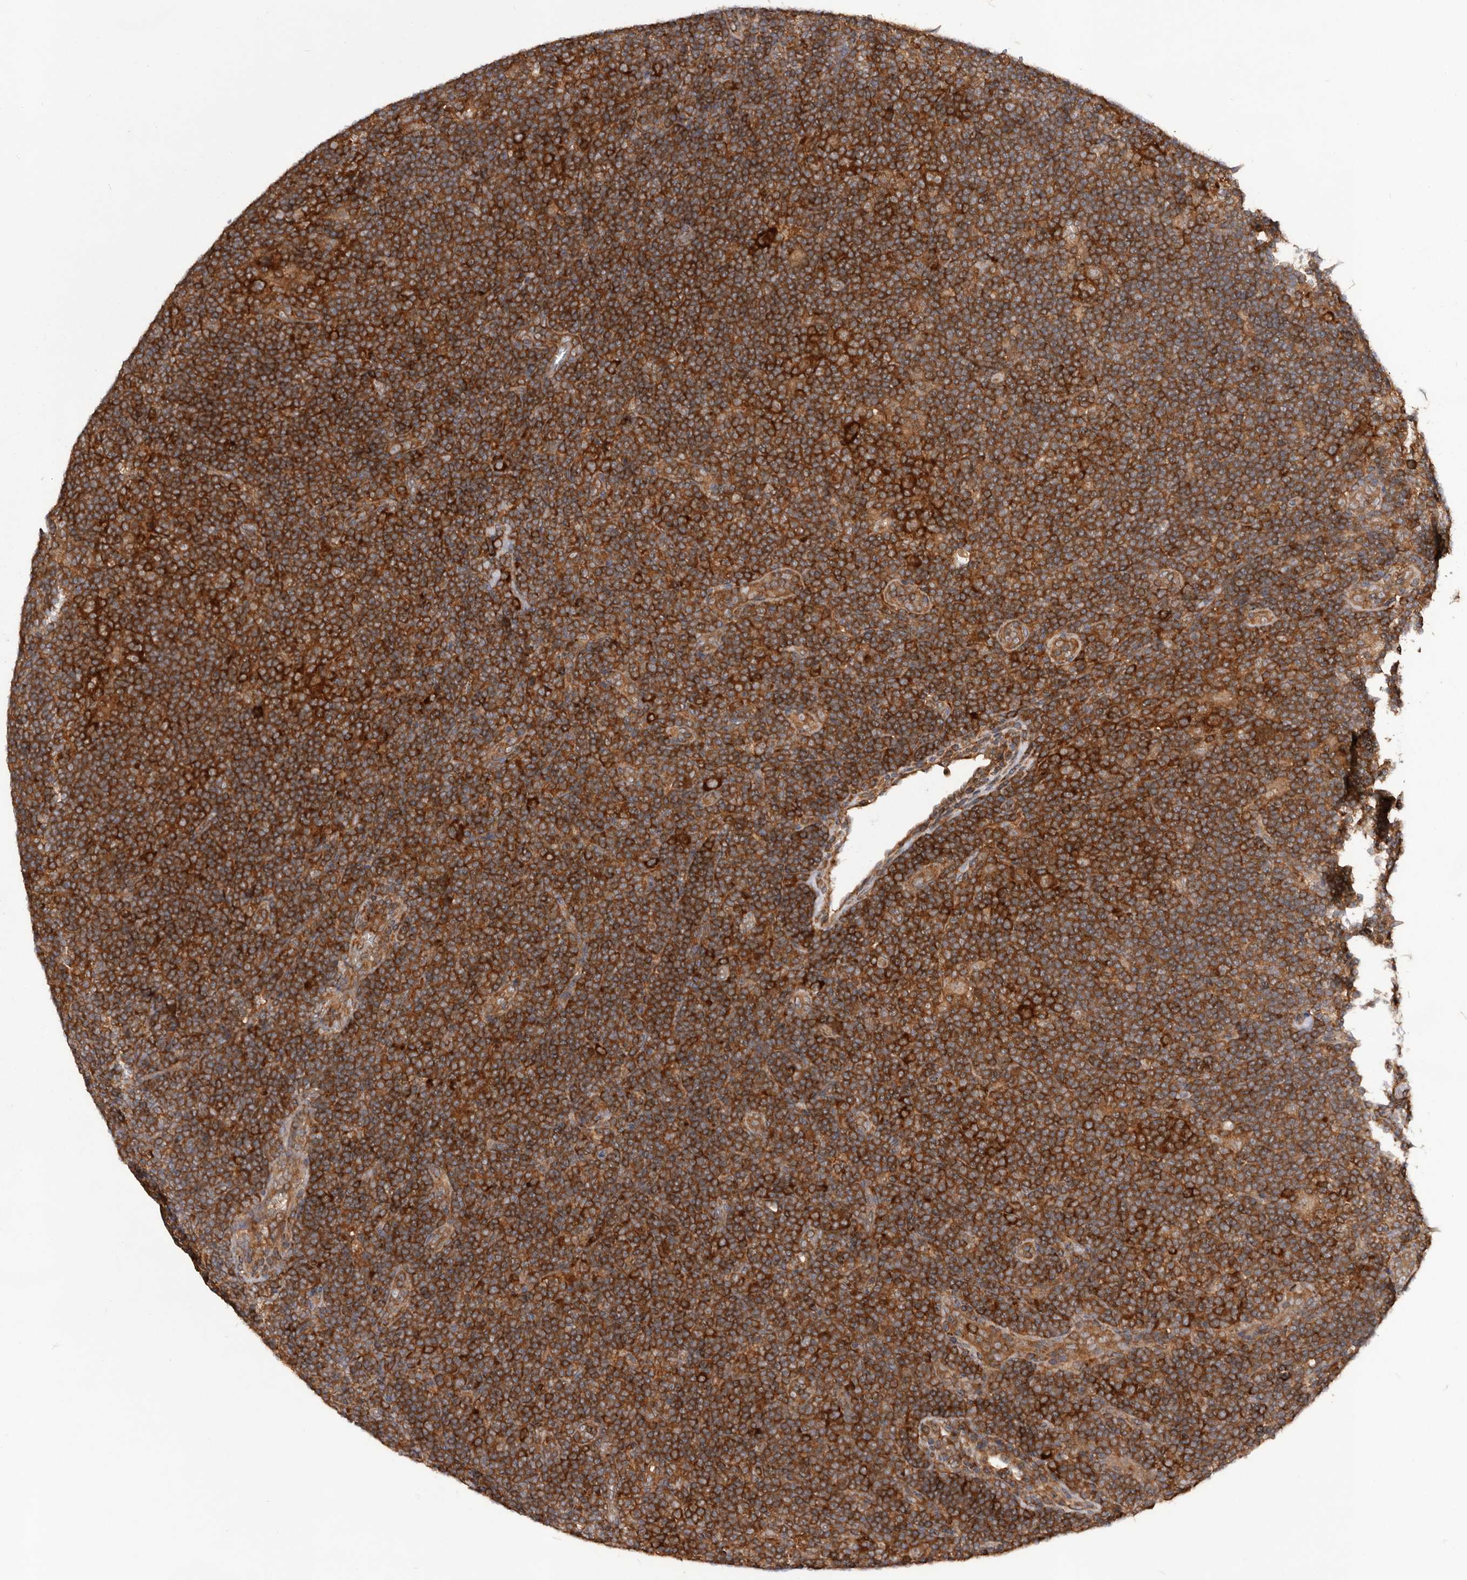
{"staining": {"intensity": "strong", "quantity": ">75%", "location": "cytoplasmic/membranous"}, "tissue": "lymphoma", "cell_type": "Tumor cells", "image_type": "cancer", "snomed": [{"axis": "morphology", "description": "Hodgkin's disease, NOS"}, {"axis": "topography", "description": "Lymph node"}], "caption": "Immunohistochemical staining of human Hodgkin's disease reveals high levels of strong cytoplasmic/membranous expression in about >75% of tumor cells.", "gene": "HBS1L", "patient": {"sex": "female", "age": 57}}